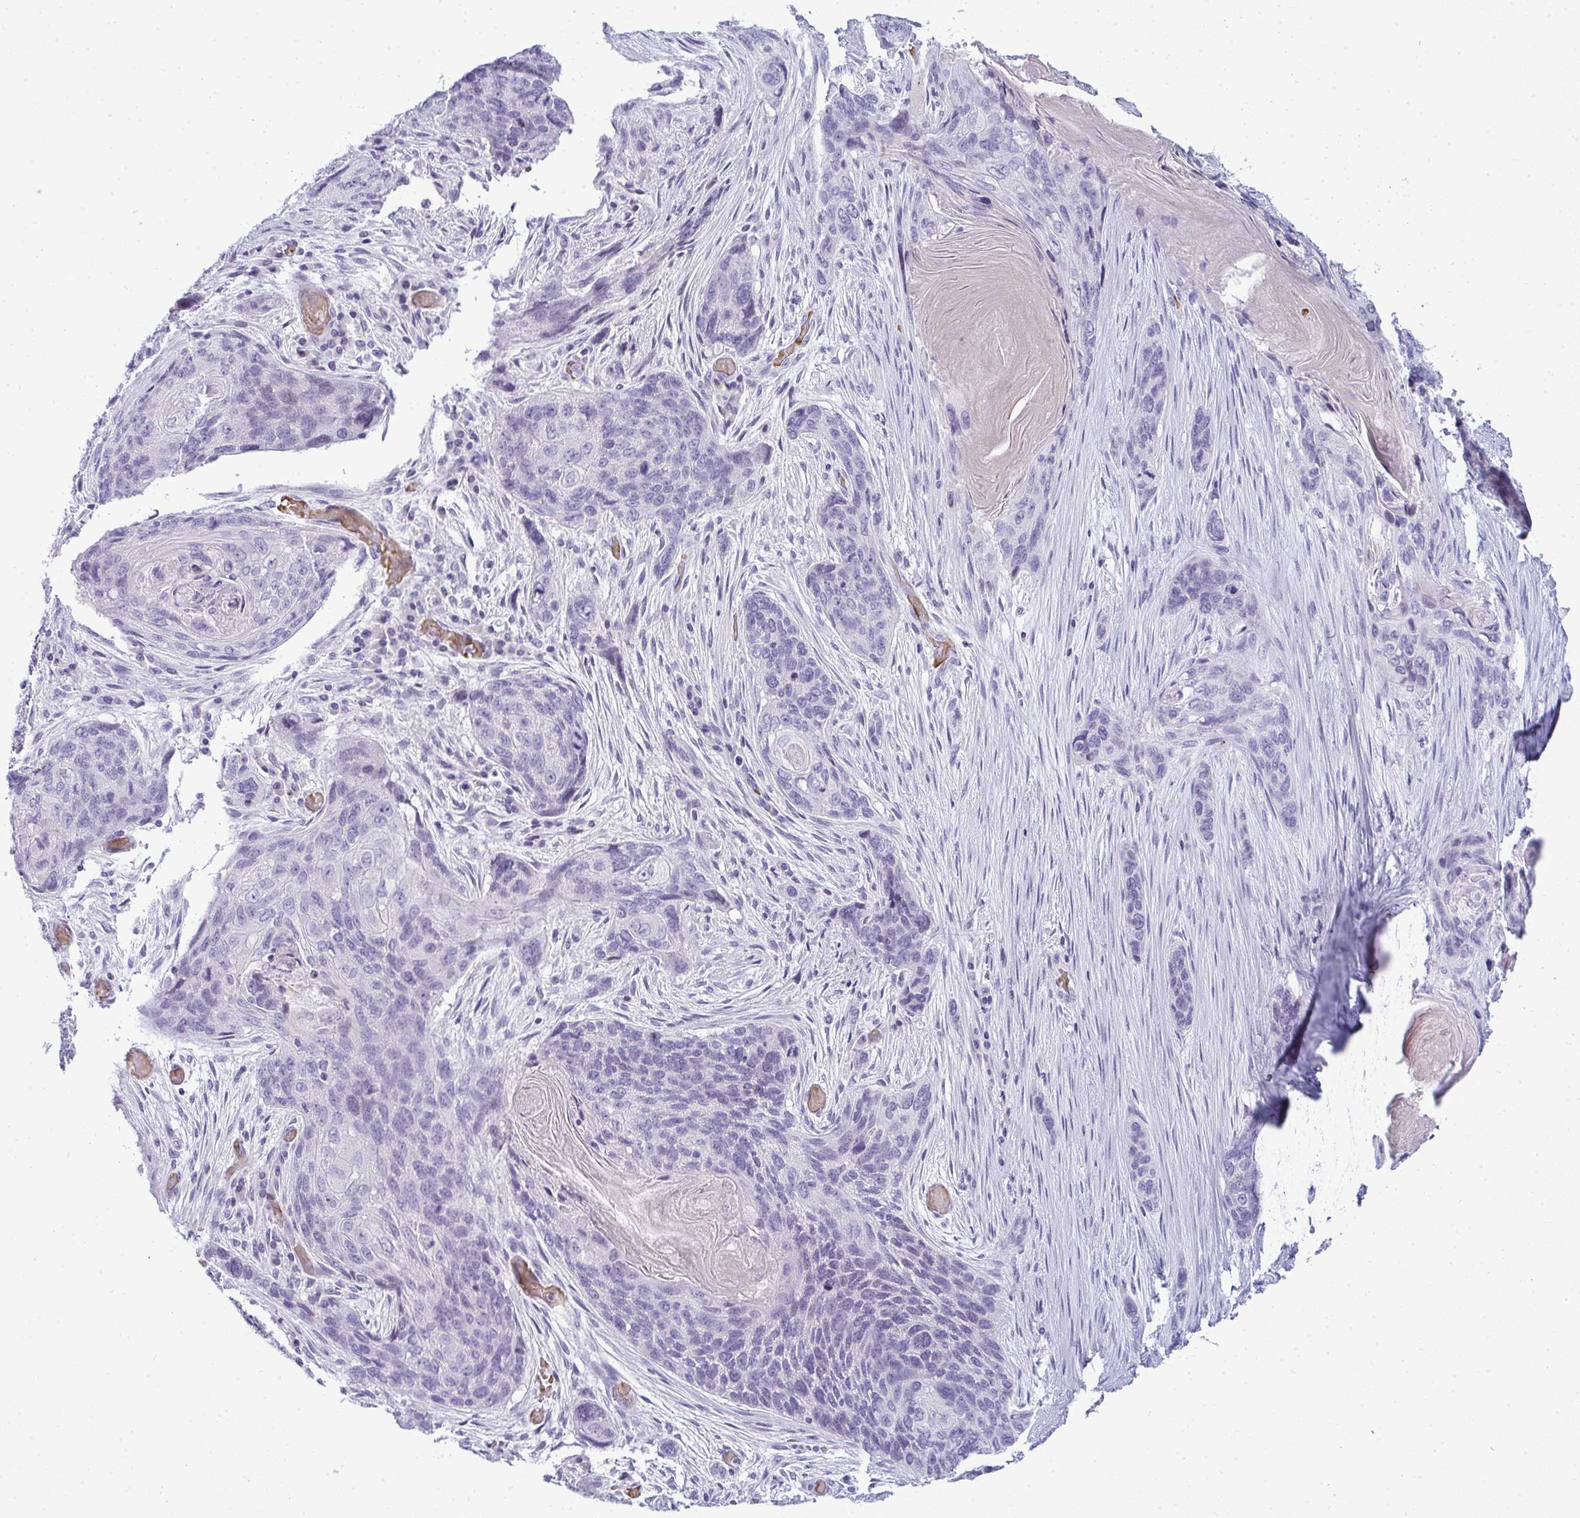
{"staining": {"intensity": "negative", "quantity": "none", "location": "none"}, "tissue": "lung cancer", "cell_type": "Tumor cells", "image_type": "cancer", "snomed": [{"axis": "morphology", "description": "Squamous cell carcinoma, NOS"}, {"axis": "morphology", "description": "Squamous cell carcinoma, metastatic, NOS"}, {"axis": "topography", "description": "Lymph node"}, {"axis": "topography", "description": "Lung"}], "caption": "Protein analysis of lung cancer displays no significant positivity in tumor cells. The staining was performed using DAB to visualize the protein expression in brown, while the nuclei were stained in blue with hematoxylin (Magnification: 20x).", "gene": "ZNF182", "patient": {"sex": "male", "age": 41}}